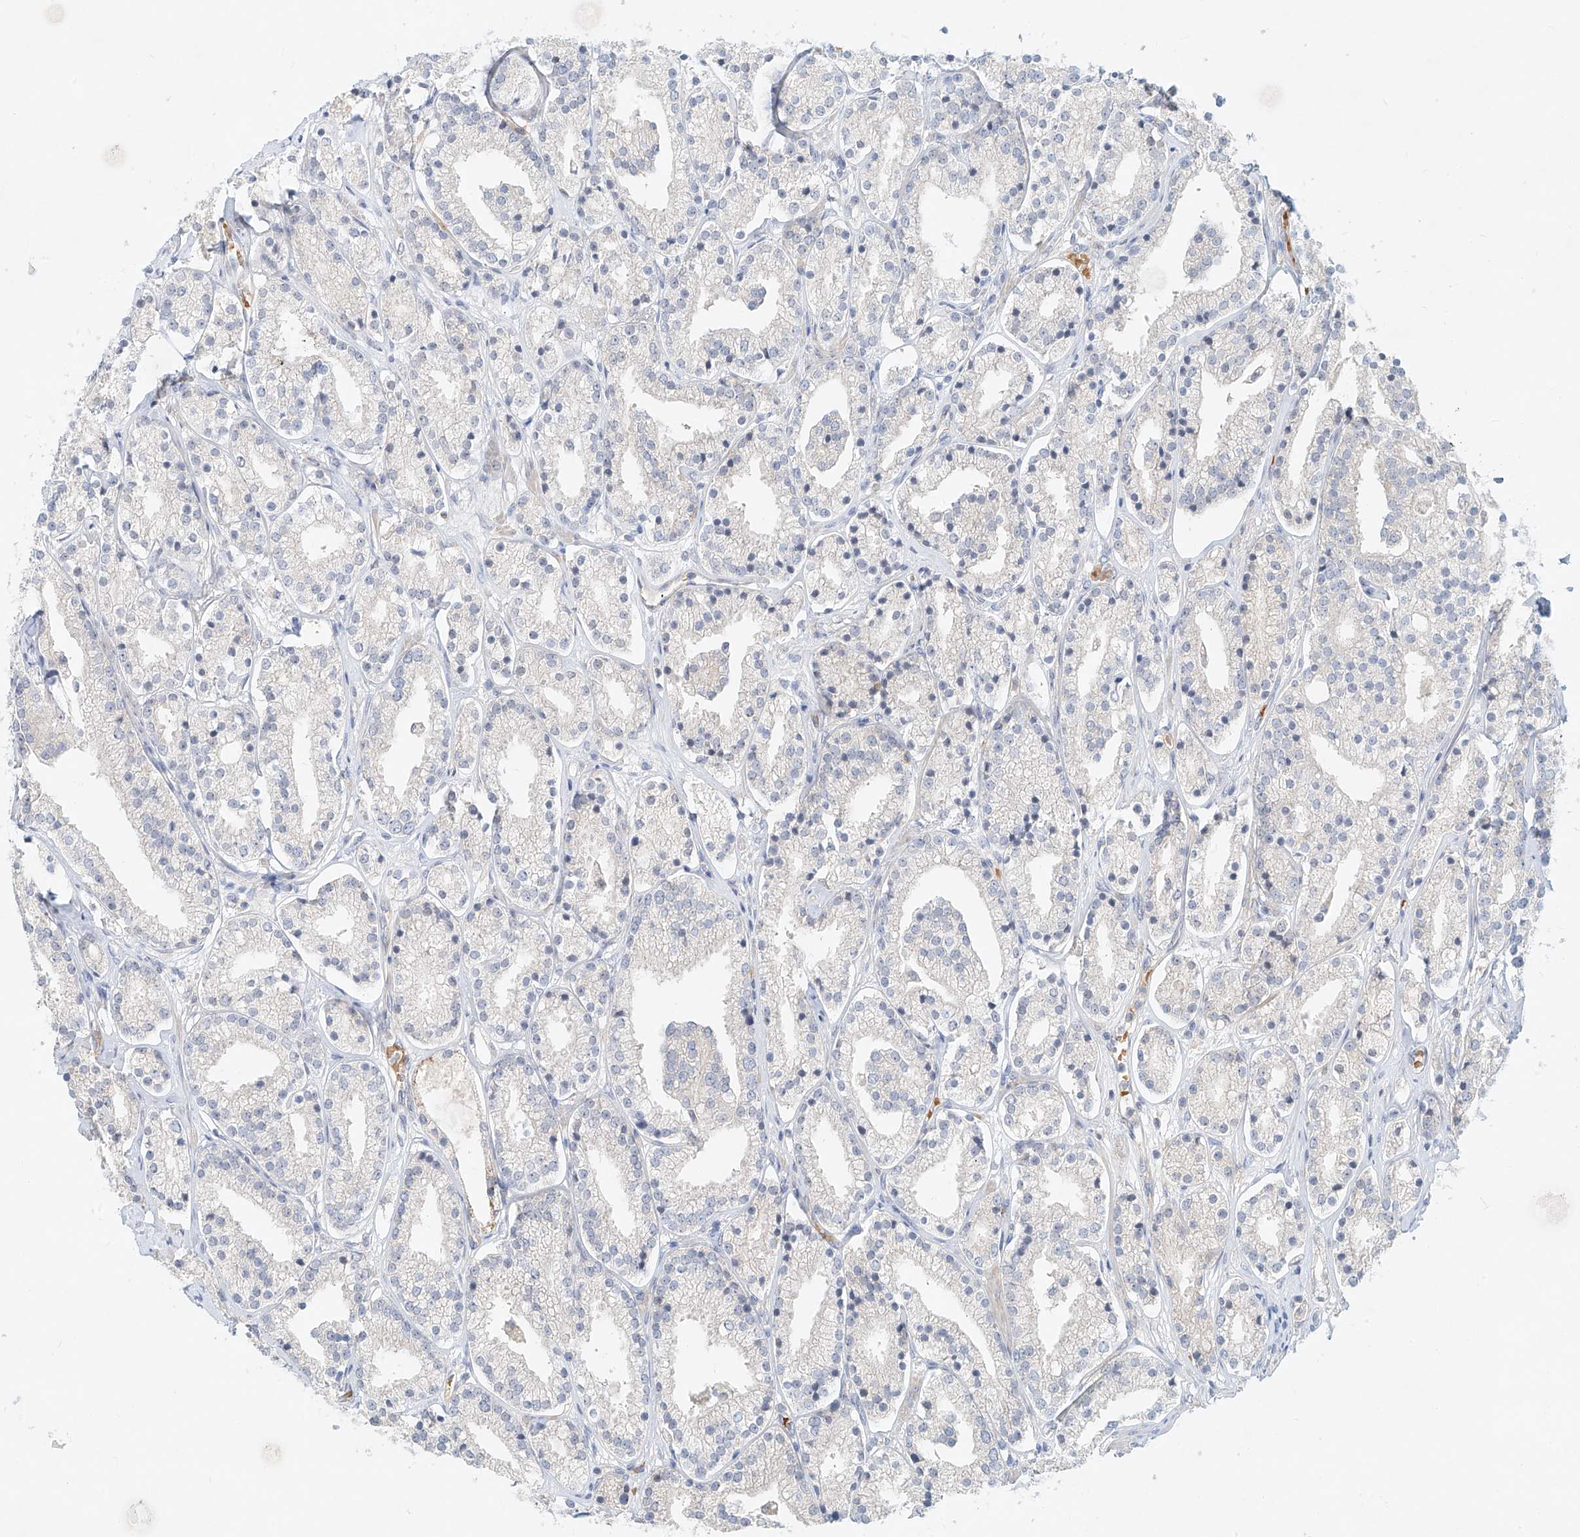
{"staining": {"intensity": "negative", "quantity": "none", "location": "none"}, "tissue": "prostate cancer", "cell_type": "Tumor cells", "image_type": "cancer", "snomed": [{"axis": "morphology", "description": "Adenocarcinoma, High grade"}, {"axis": "topography", "description": "Prostate"}], "caption": "DAB (3,3'-diaminobenzidine) immunohistochemical staining of prostate high-grade adenocarcinoma displays no significant expression in tumor cells.", "gene": "SYTL3", "patient": {"sex": "male", "age": 69}}